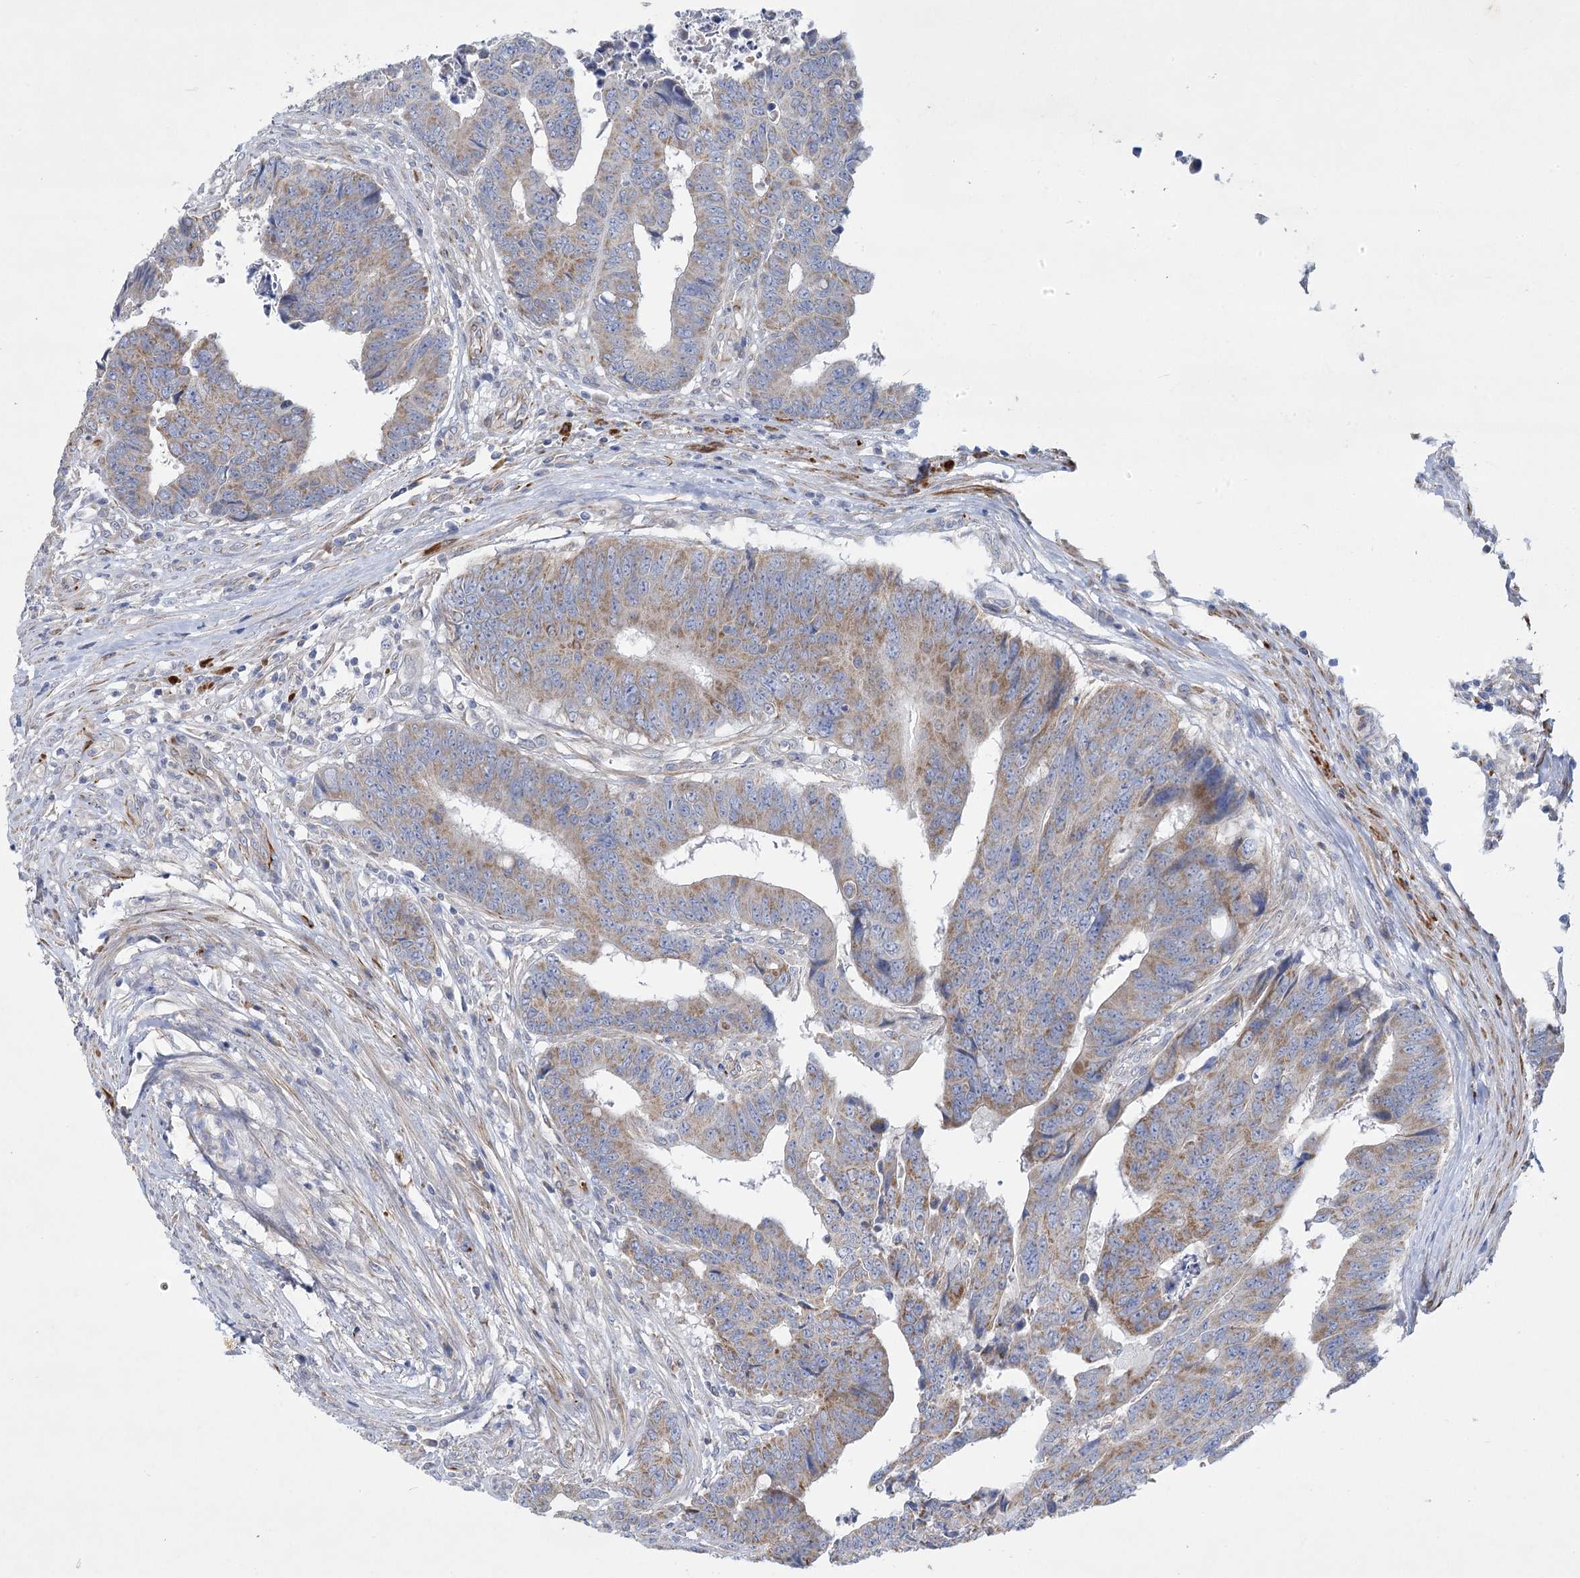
{"staining": {"intensity": "moderate", "quantity": ">75%", "location": "cytoplasmic/membranous"}, "tissue": "colorectal cancer", "cell_type": "Tumor cells", "image_type": "cancer", "snomed": [{"axis": "morphology", "description": "Adenocarcinoma, NOS"}, {"axis": "topography", "description": "Rectum"}], "caption": "This micrograph exhibits IHC staining of adenocarcinoma (colorectal), with medium moderate cytoplasmic/membranous positivity in approximately >75% of tumor cells.", "gene": "DHTKD1", "patient": {"sex": "male", "age": 84}}